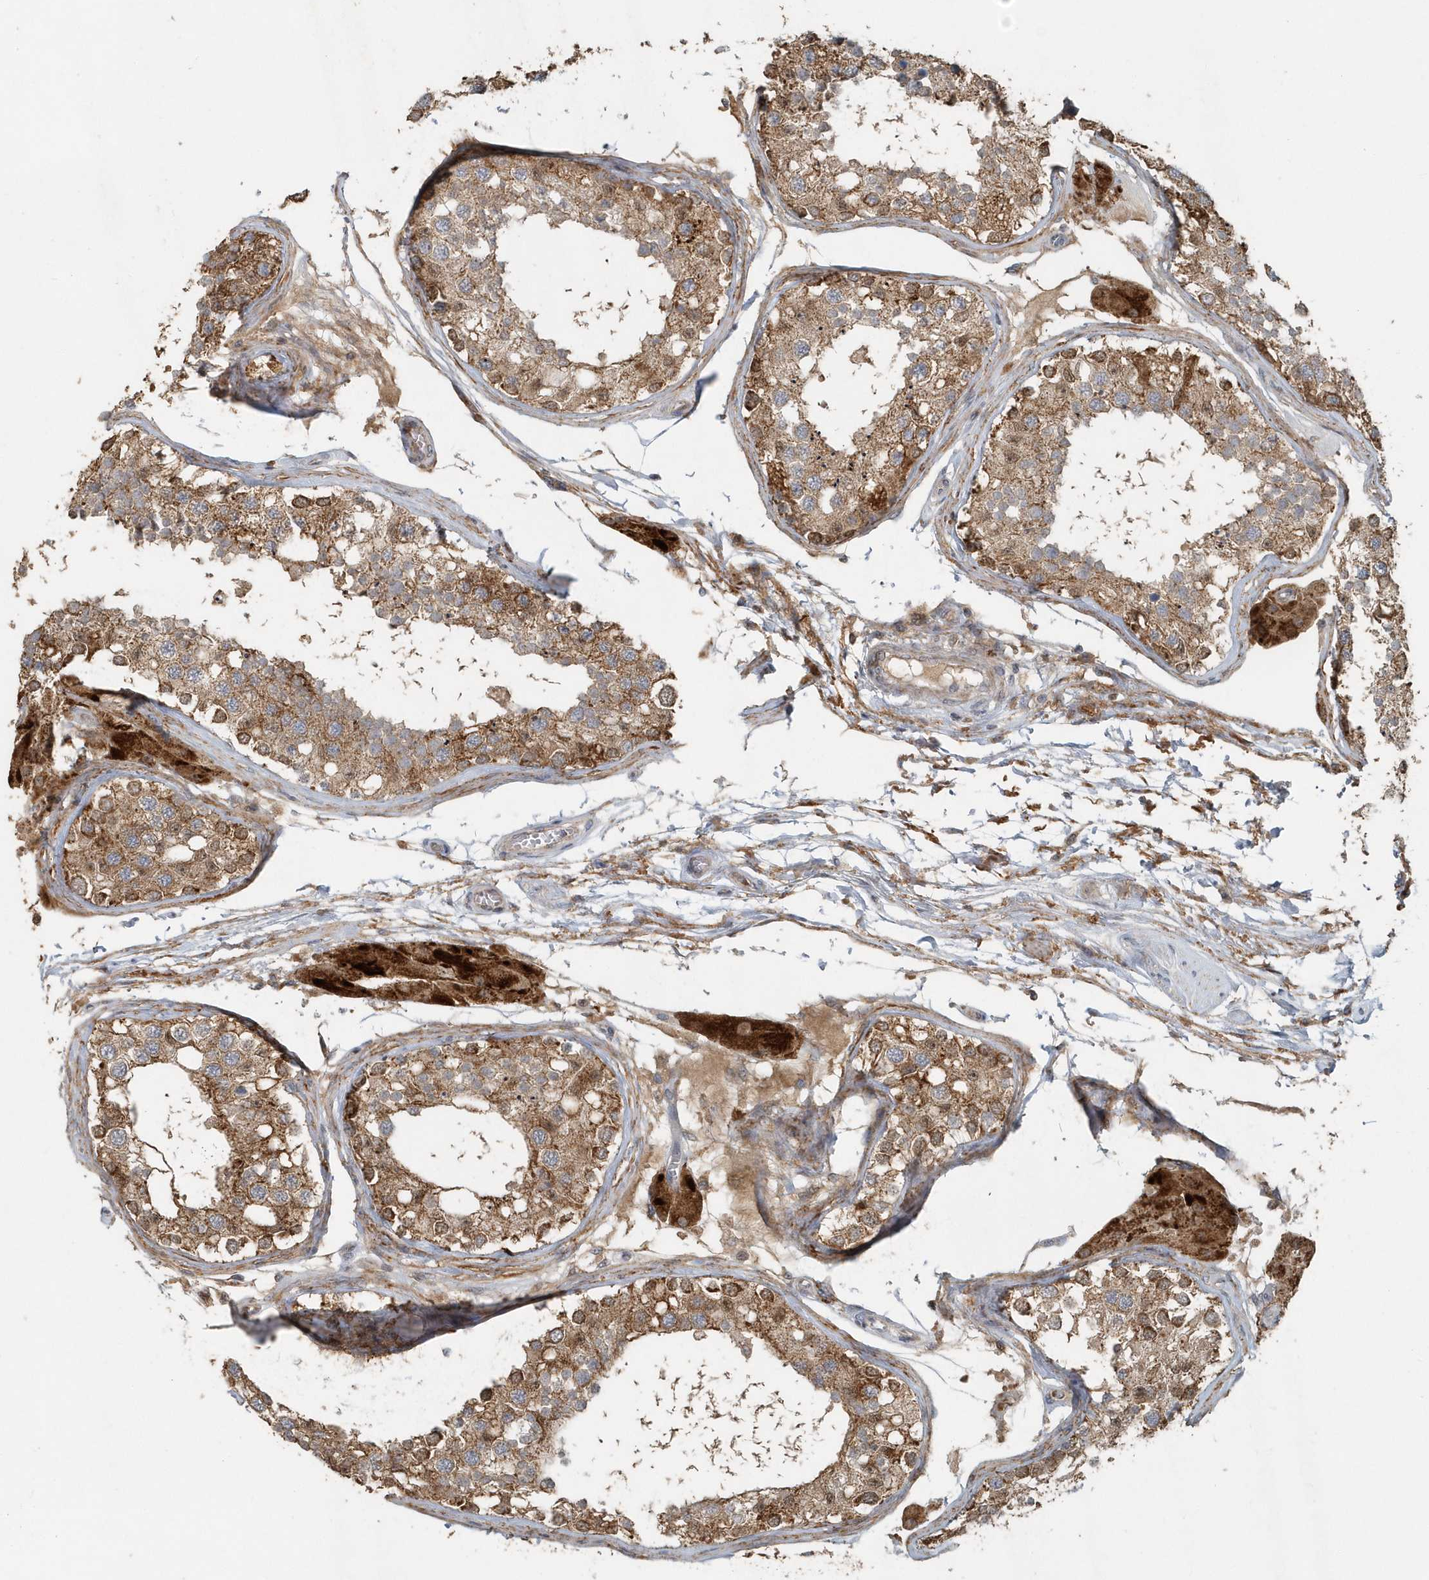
{"staining": {"intensity": "moderate", "quantity": ">75%", "location": "cytoplasmic/membranous"}, "tissue": "testis", "cell_type": "Cells in seminiferous ducts", "image_type": "normal", "snomed": [{"axis": "morphology", "description": "Normal tissue, NOS"}, {"axis": "topography", "description": "Testis"}], "caption": "A brown stain shows moderate cytoplasmic/membranous expression of a protein in cells in seminiferous ducts of unremarkable human testis.", "gene": "MMUT", "patient": {"sex": "male", "age": 68}}